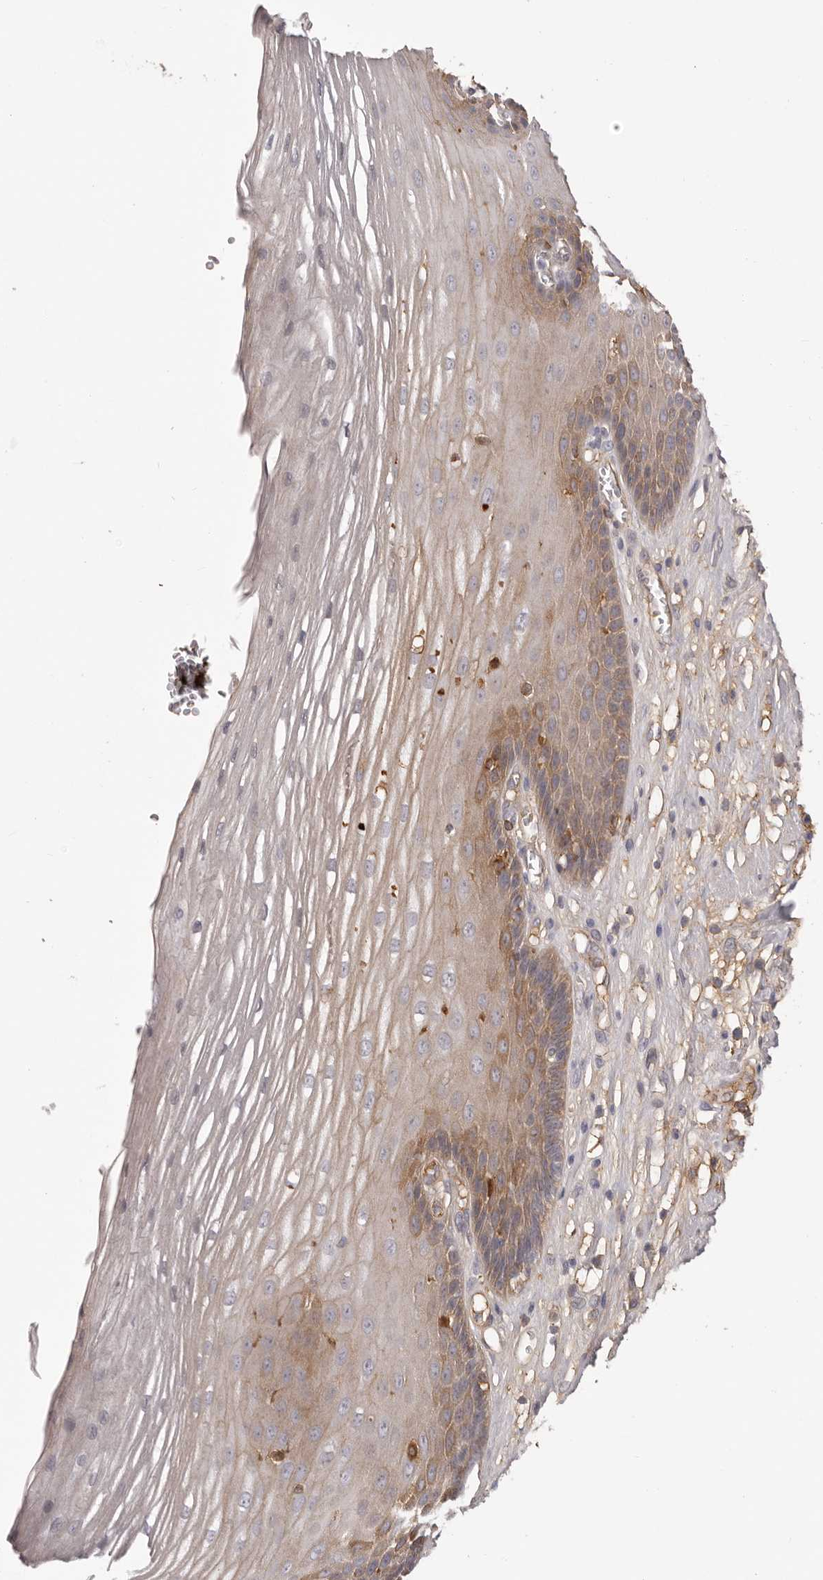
{"staining": {"intensity": "moderate", "quantity": "25%-75%", "location": "cytoplasmic/membranous"}, "tissue": "esophagus", "cell_type": "Squamous epithelial cells", "image_type": "normal", "snomed": [{"axis": "morphology", "description": "Normal tissue, NOS"}, {"axis": "topography", "description": "Esophagus"}], "caption": "The photomicrograph displays immunohistochemical staining of normal esophagus. There is moderate cytoplasmic/membranous positivity is appreciated in about 25%-75% of squamous epithelial cells. (Stains: DAB in brown, nuclei in blue, Microscopy: brightfield microscopy at high magnification).", "gene": "OTUD3", "patient": {"sex": "male", "age": 62}}